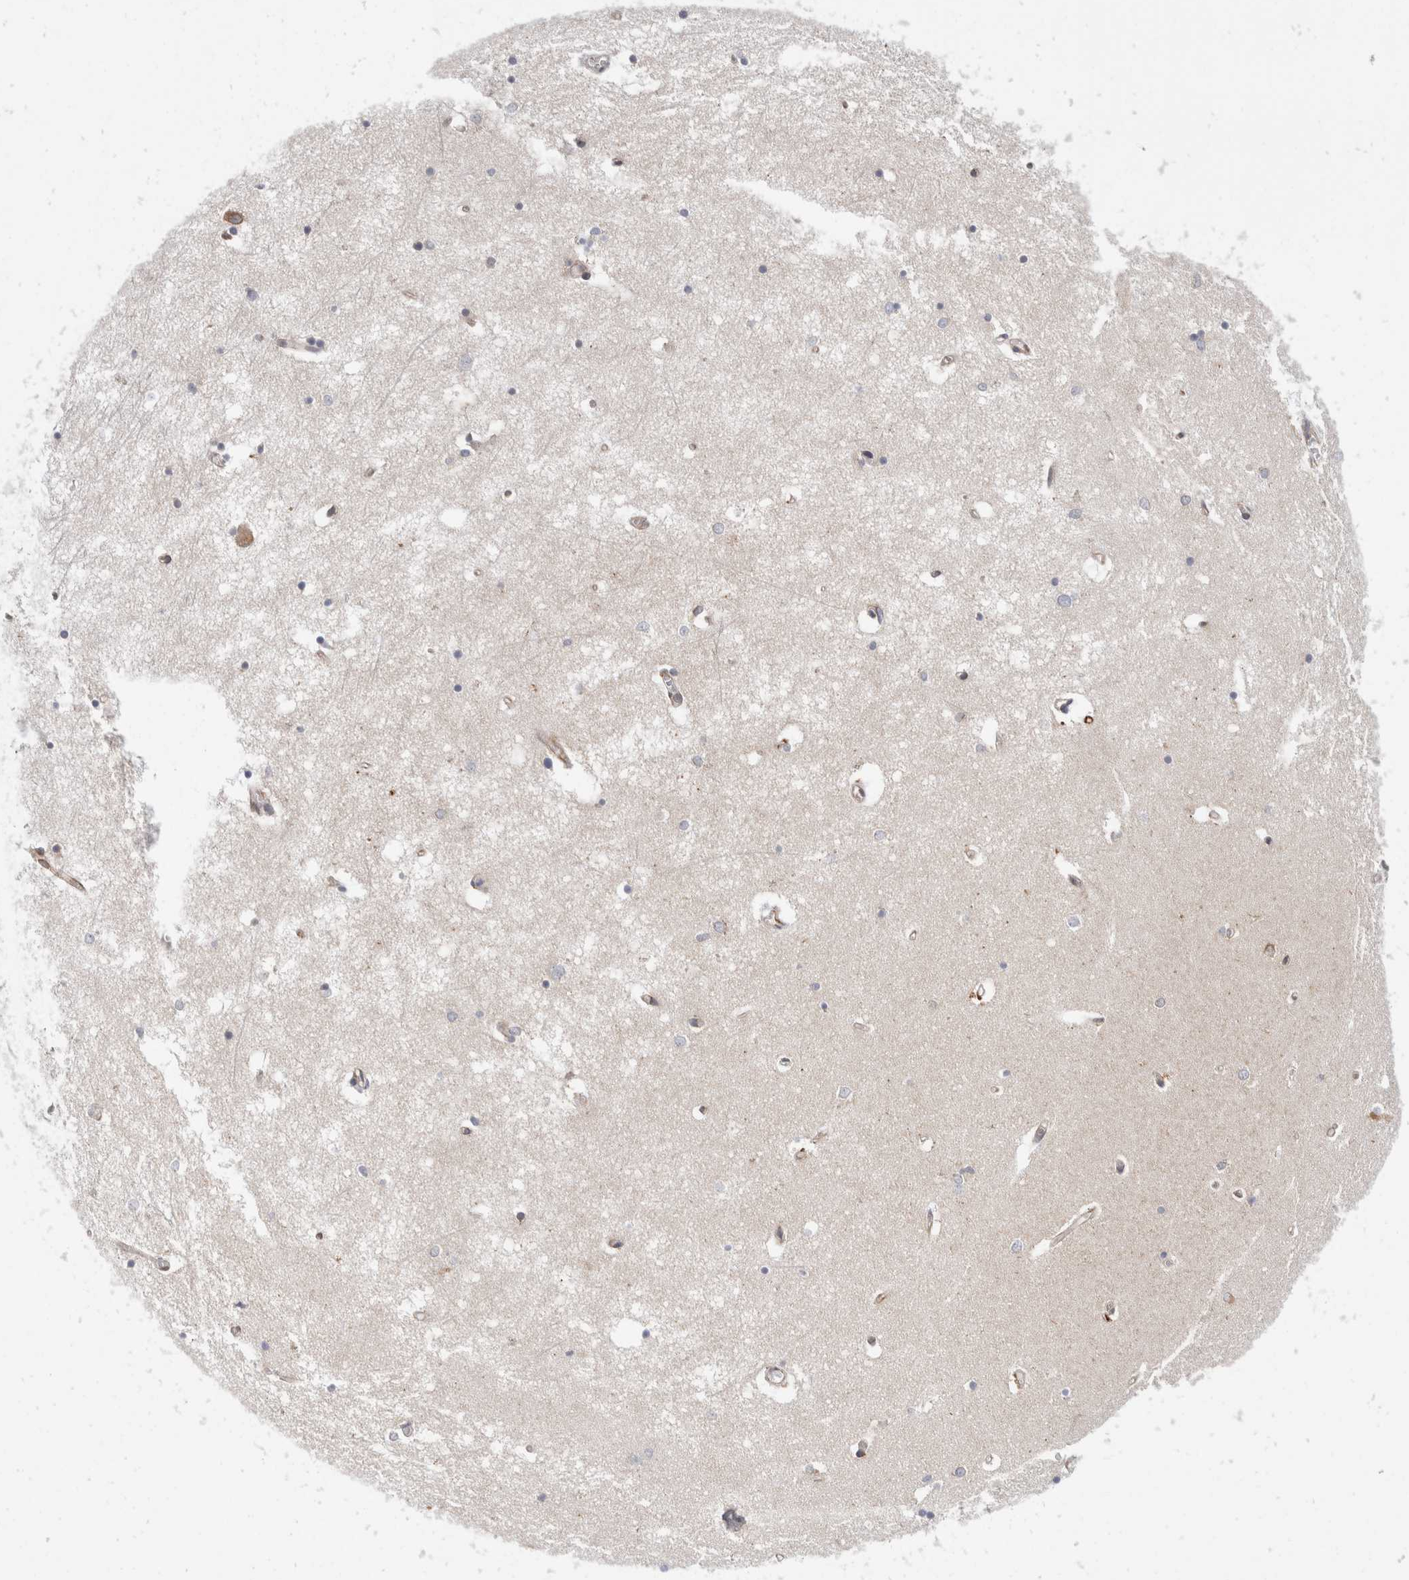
{"staining": {"intensity": "weak", "quantity": "<25%", "location": "cytoplasmic/membranous"}, "tissue": "hippocampus", "cell_type": "Glial cells", "image_type": "normal", "snomed": [{"axis": "morphology", "description": "Normal tissue, NOS"}, {"axis": "topography", "description": "Hippocampus"}], "caption": "Benign hippocampus was stained to show a protein in brown. There is no significant expression in glial cells. The staining is performed using DAB brown chromogen with nuclei counter-stained in using hematoxylin.", "gene": "TMEM245", "patient": {"sex": "male", "age": 70}}